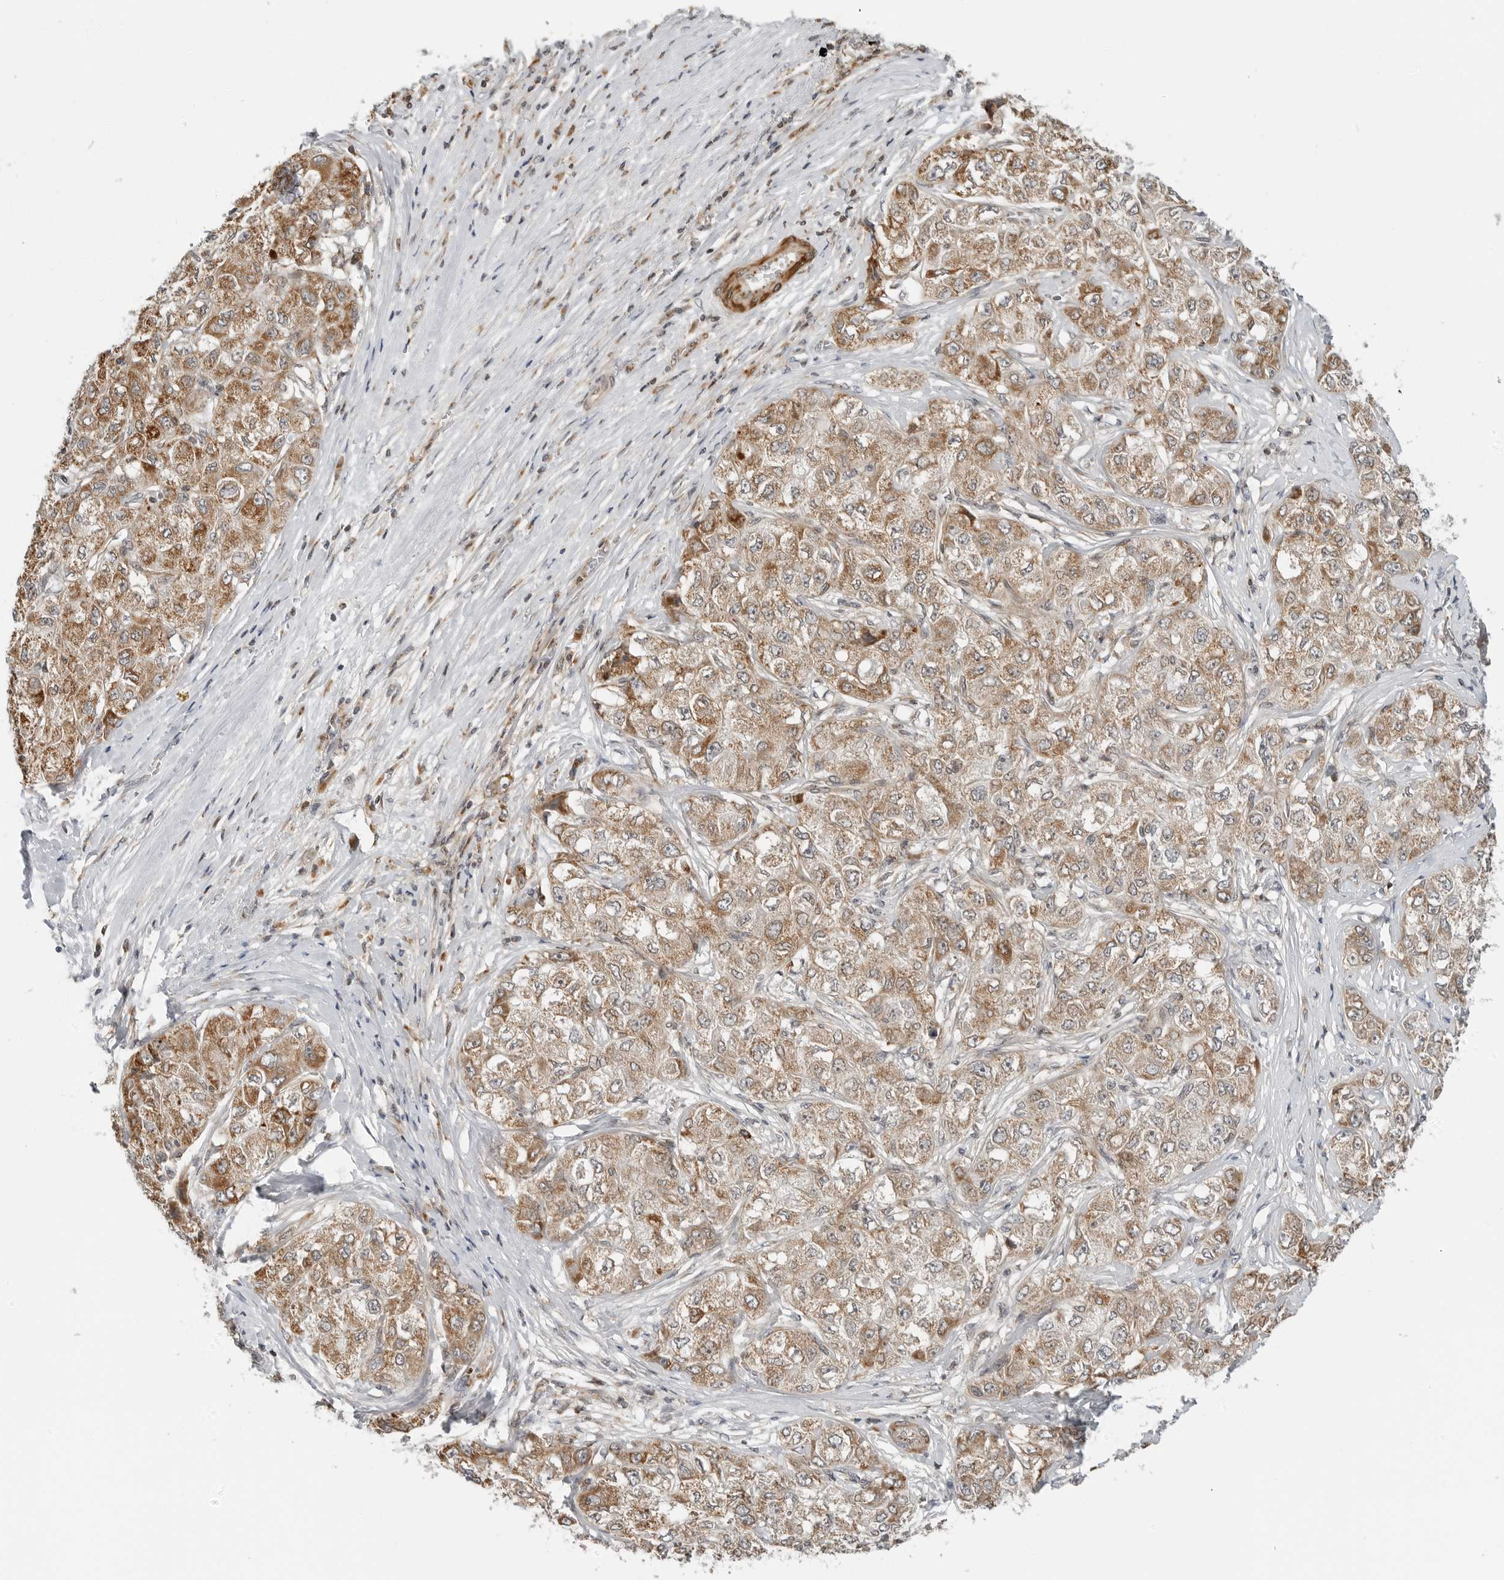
{"staining": {"intensity": "moderate", "quantity": ">75%", "location": "cytoplasmic/membranous"}, "tissue": "liver cancer", "cell_type": "Tumor cells", "image_type": "cancer", "snomed": [{"axis": "morphology", "description": "Carcinoma, Hepatocellular, NOS"}, {"axis": "topography", "description": "Liver"}], "caption": "An image of liver cancer stained for a protein demonstrates moderate cytoplasmic/membranous brown staining in tumor cells. (IHC, brightfield microscopy, high magnification).", "gene": "PEX2", "patient": {"sex": "male", "age": 80}}